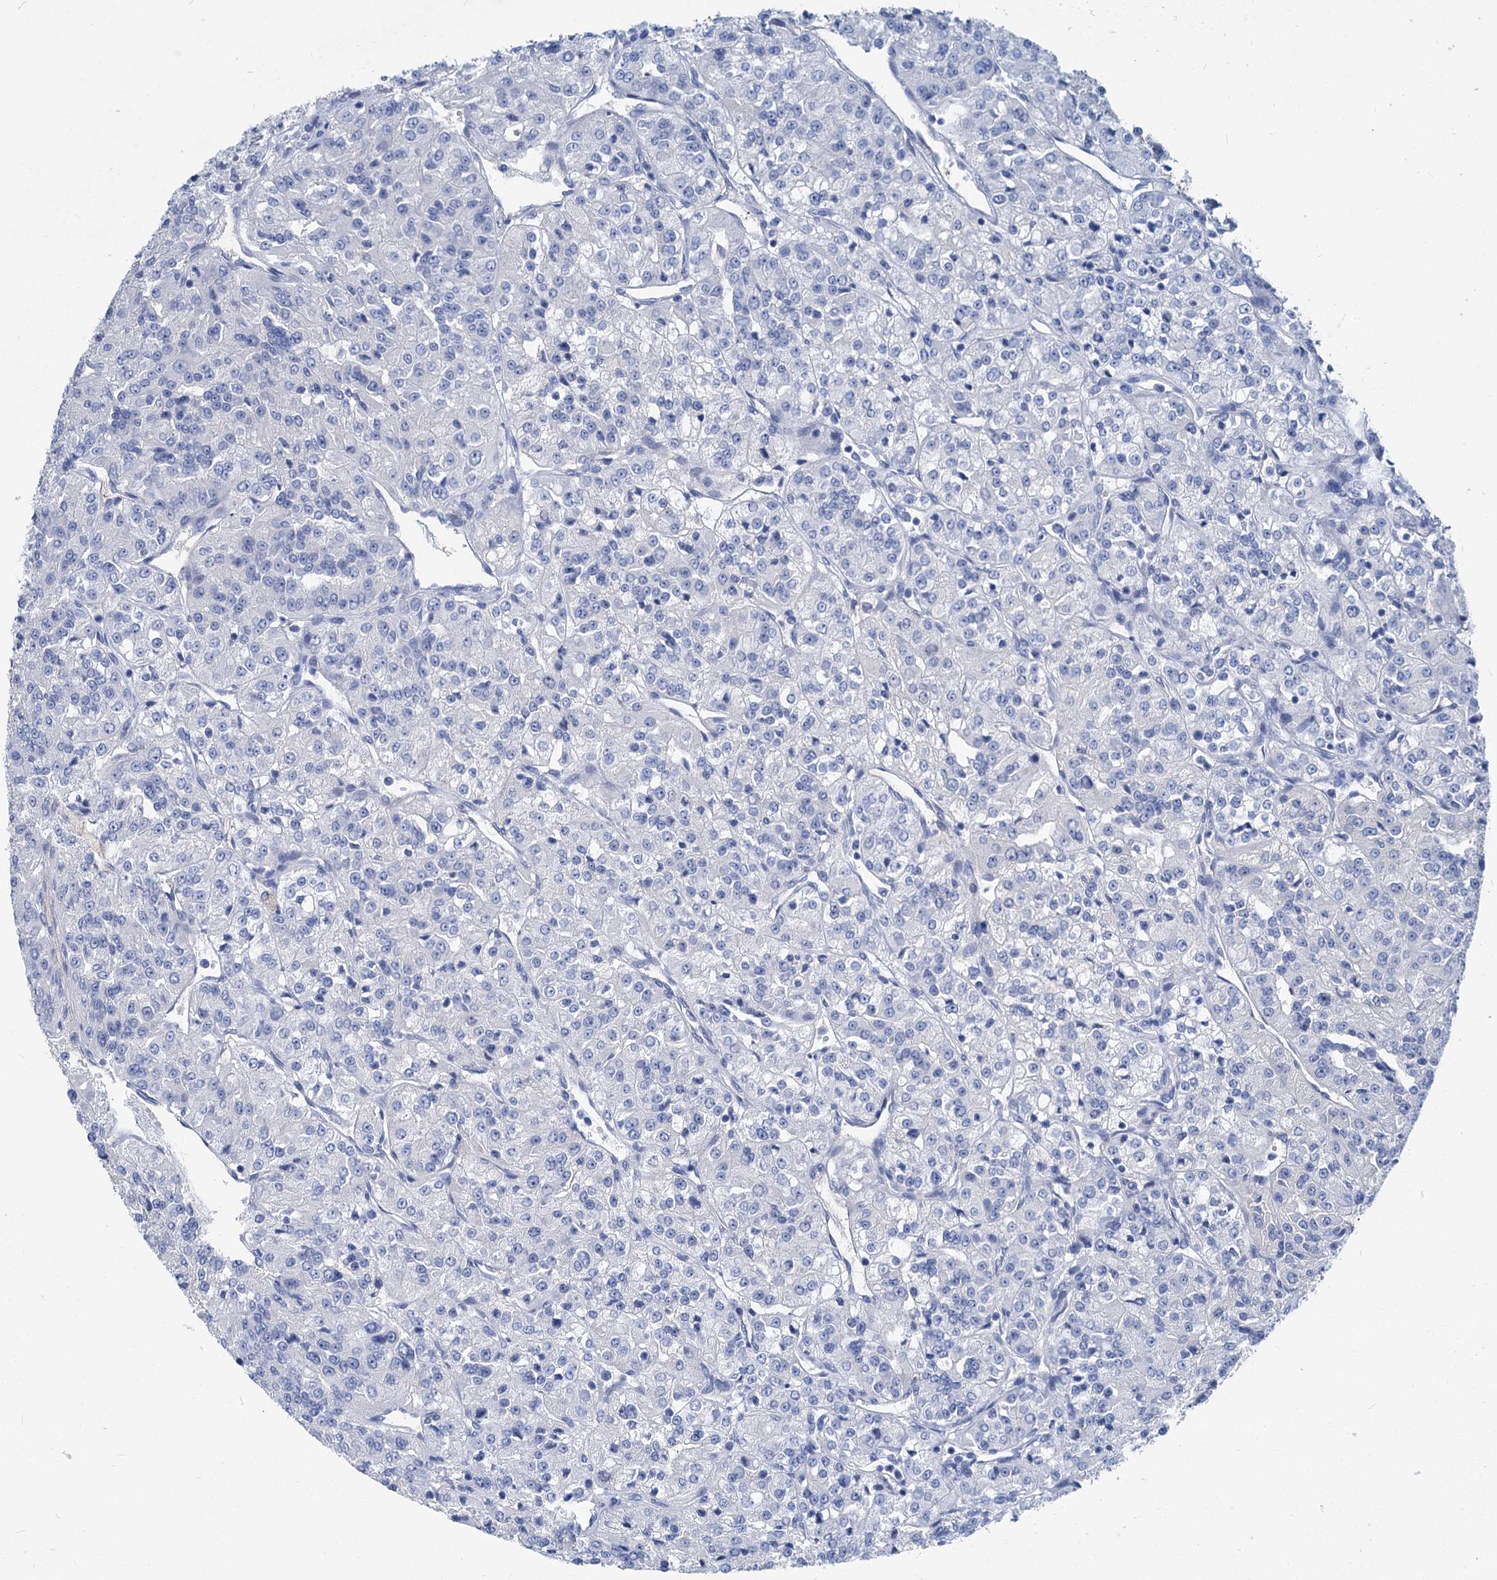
{"staining": {"intensity": "negative", "quantity": "none", "location": "none"}, "tissue": "renal cancer", "cell_type": "Tumor cells", "image_type": "cancer", "snomed": [{"axis": "morphology", "description": "Adenocarcinoma, NOS"}, {"axis": "topography", "description": "Kidney"}], "caption": "A high-resolution photomicrograph shows immunohistochemistry staining of renal adenocarcinoma, which demonstrates no significant expression in tumor cells. (DAB immunohistochemistry with hematoxylin counter stain).", "gene": "CHDH", "patient": {"sex": "female", "age": 63}}